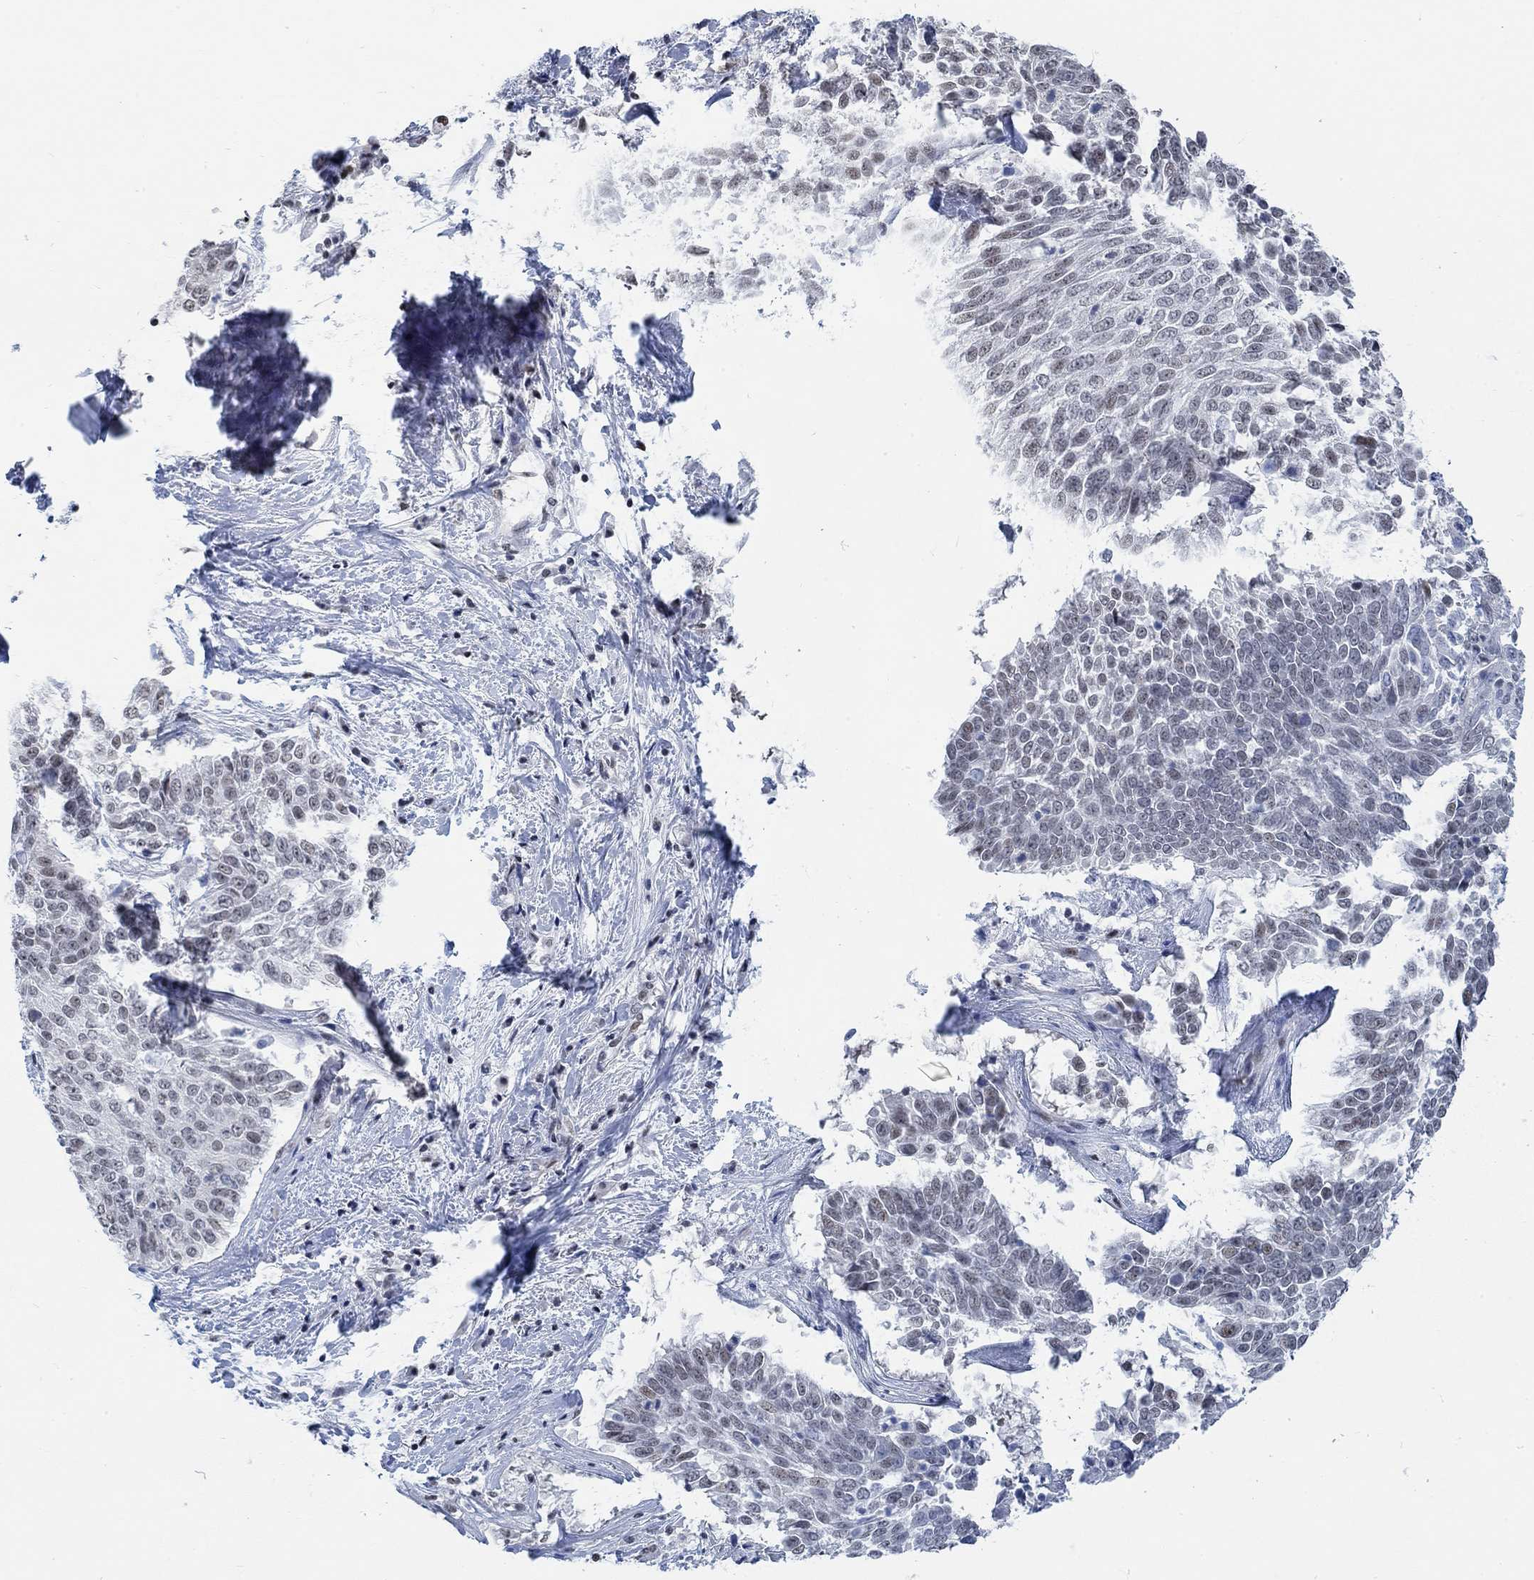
{"staining": {"intensity": "negative", "quantity": "none", "location": "none"}, "tissue": "lung cancer", "cell_type": "Tumor cells", "image_type": "cancer", "snomed": [{"axis": "morphology", "description": "Squamous cell carcinoma, NOS"}, {"axis": "topography", "description": "Lung"}], "caption": "Protein analysis of lung cancer reveals no significant positivity in tumor cells. (Brightfield microscopy of DAB immunohistochemistry at high magnification).", "gene": "KCNH8", "patient": {"sex": "male", "age": 64}}